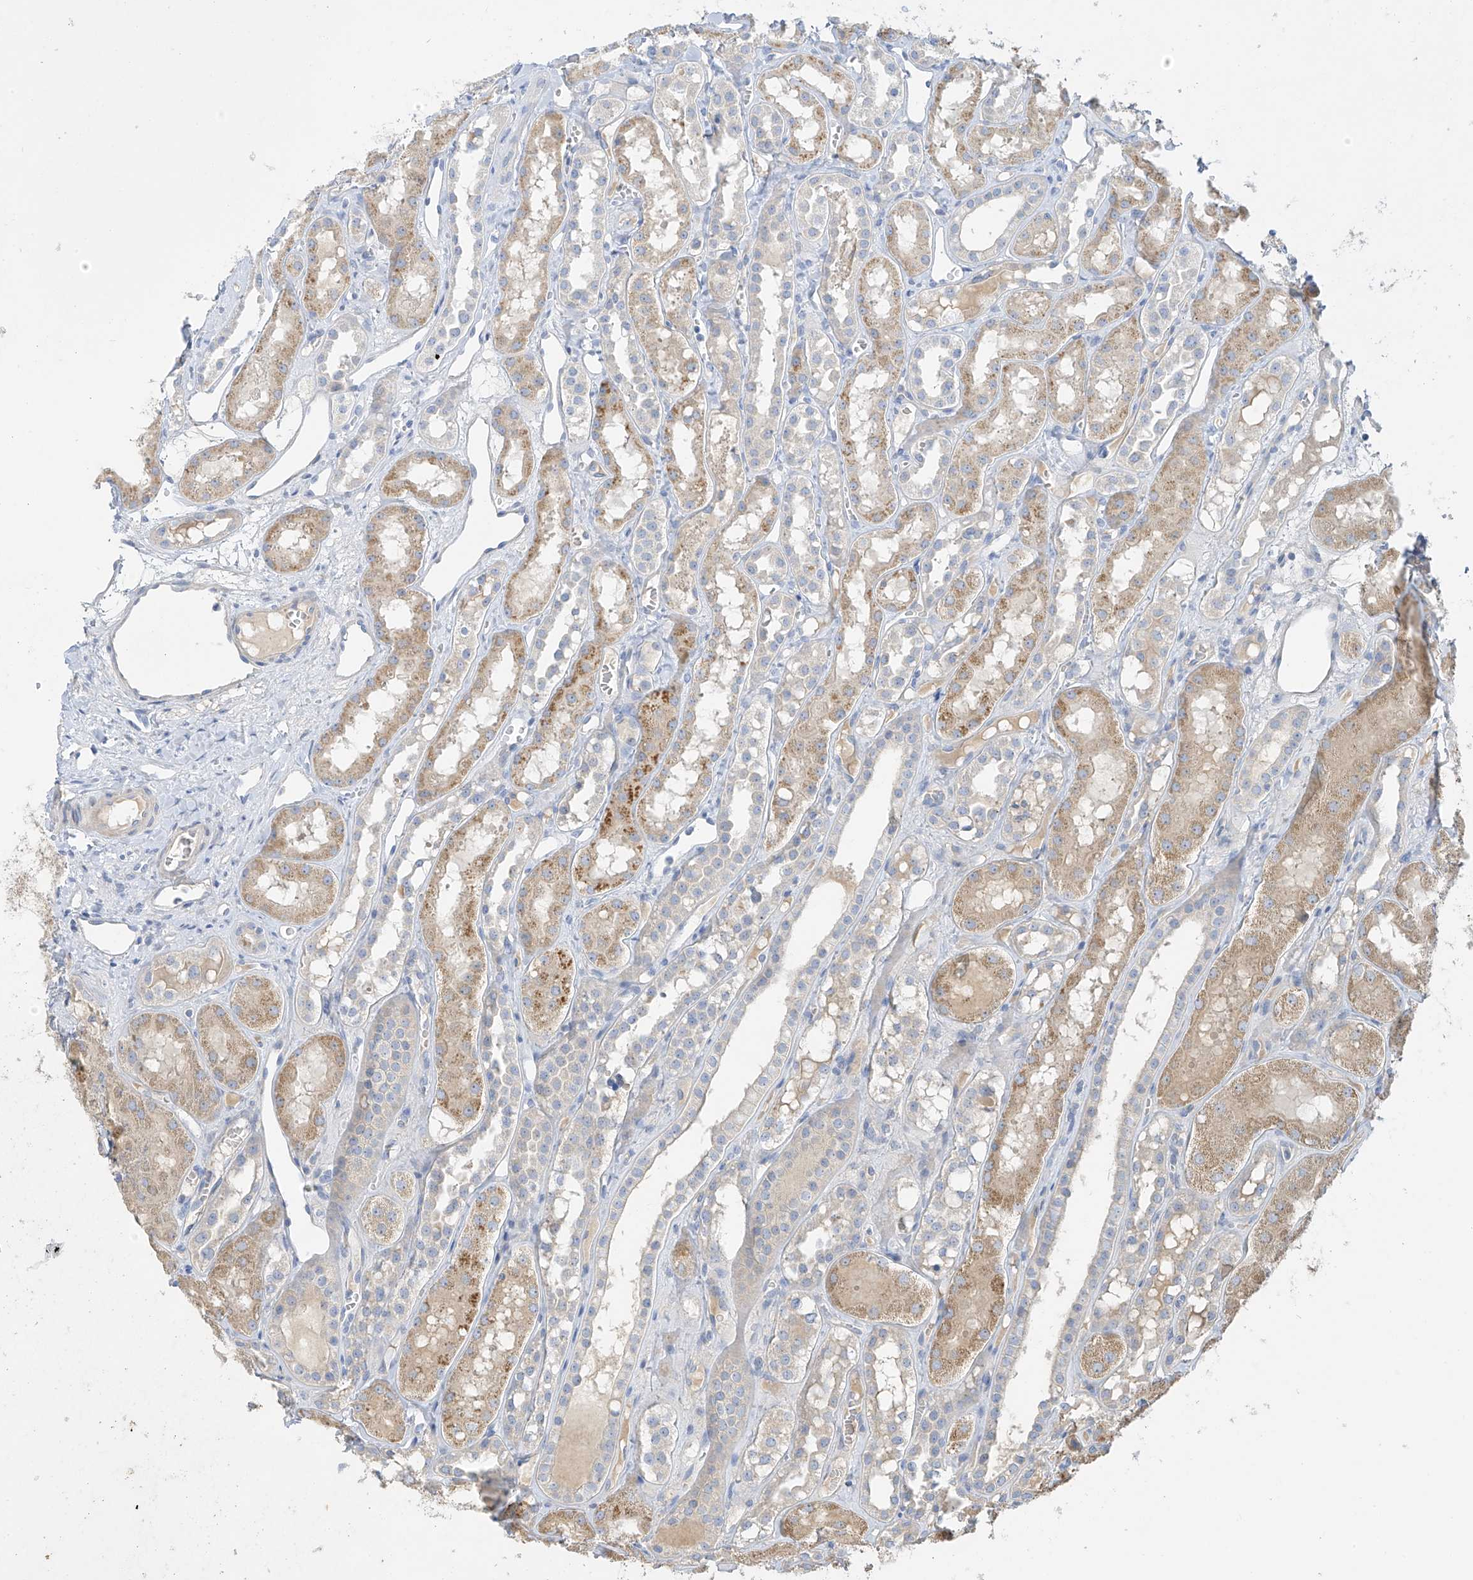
{"staining": {"intensity": "weak", "quantity": "25%-75%", "location": "cytoplasmic/membranous"}, "tissue": "kidney", "cell_type": "Cells in glomeruli", "image_type": "normal", "snomed": [{"axis": "morphology", "description": "Normal tissue, NOS"}, {"axis": "topography", "description": "Kidney"}], "caption": "Unremarkable kidney demonstrates weak cytoplasmic/membranous staining in about 25%-75% of cells in glomeruli, visualized by immunohistochemistry. Nuclei are stained in blue.", "gene": "PRSS12", "patient": {"sex": "male", "age": 16}}